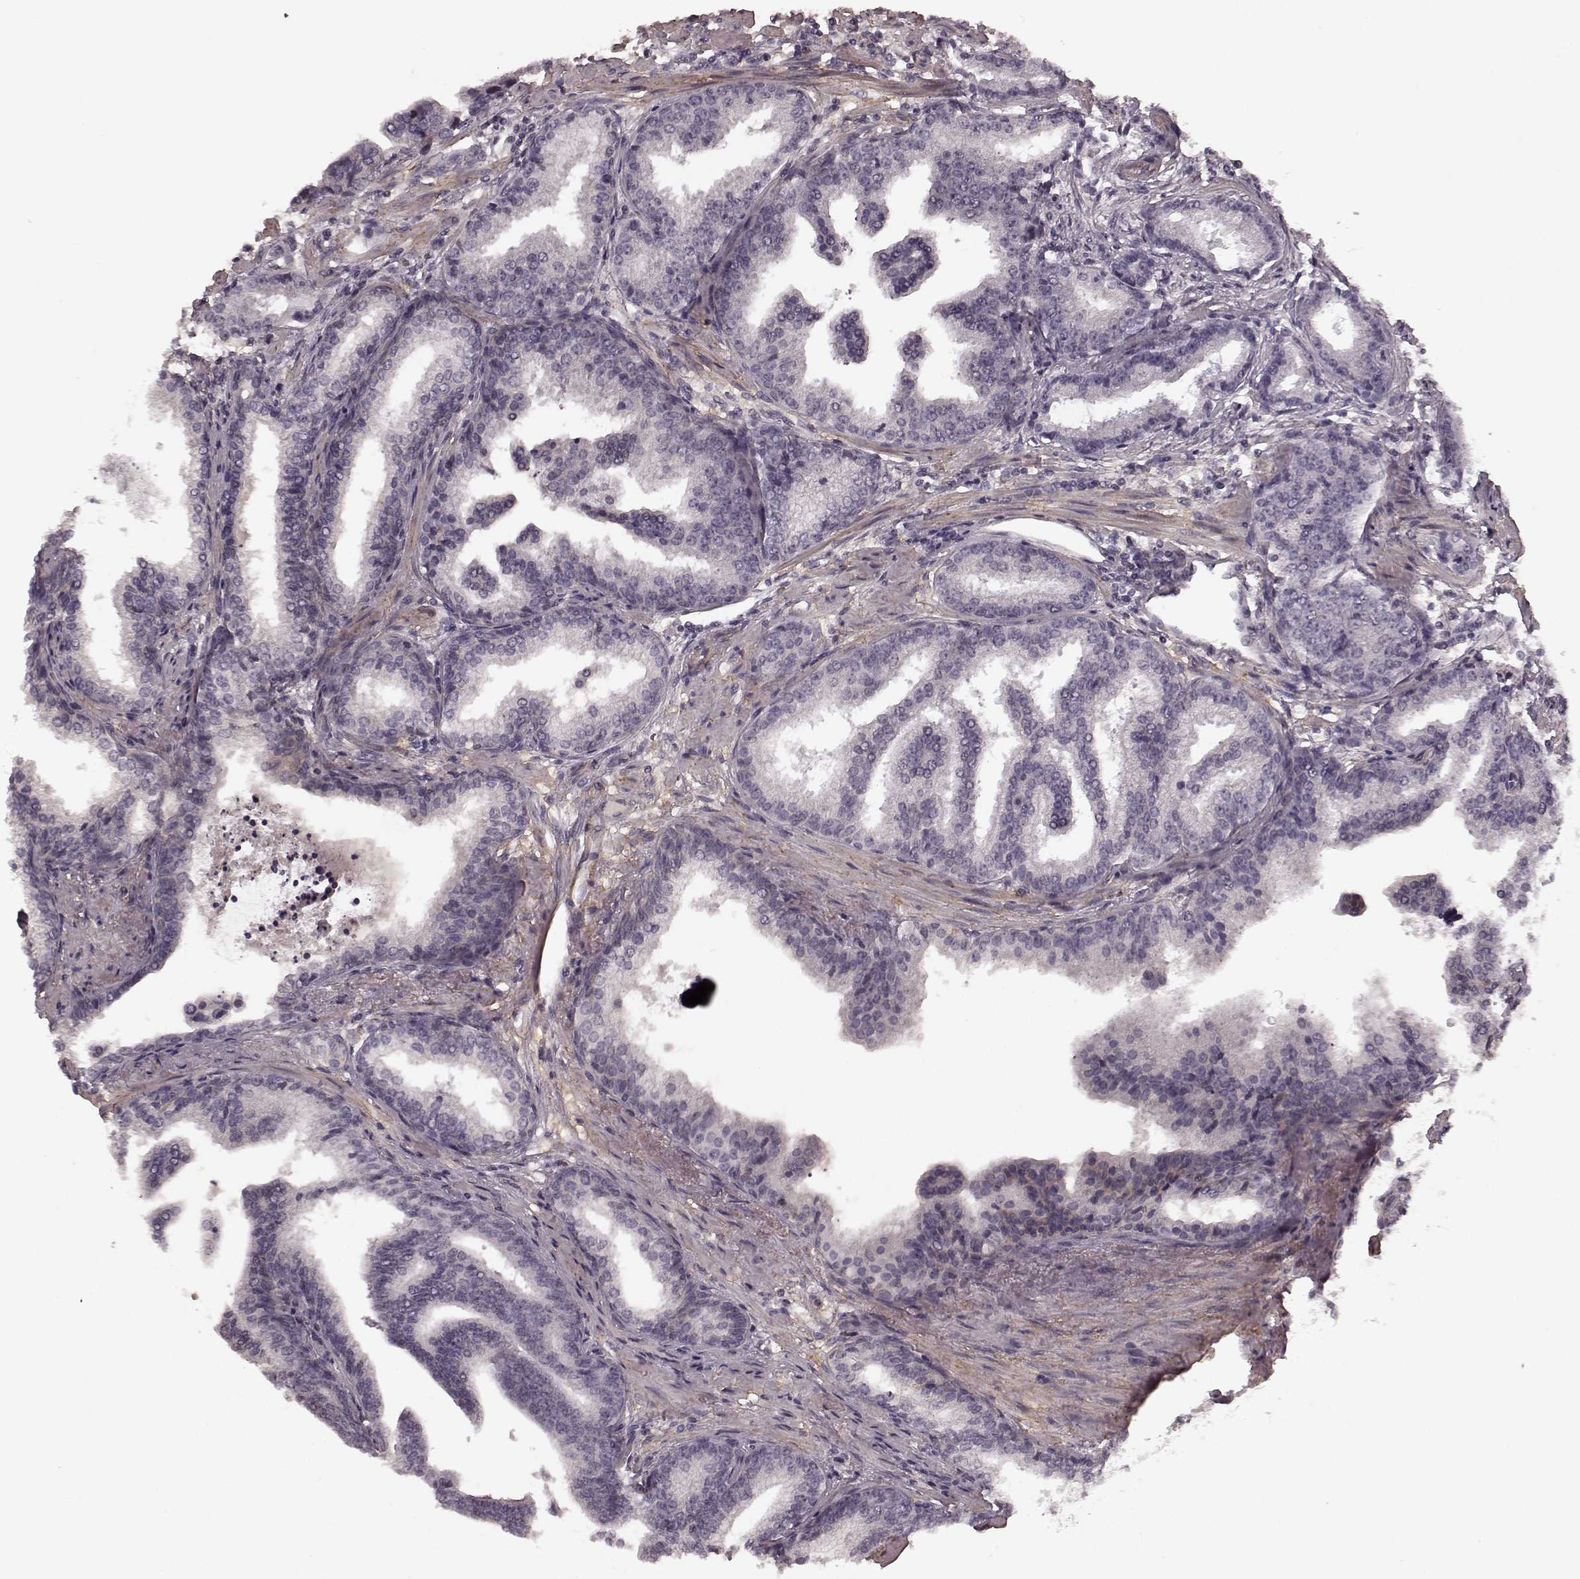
{"staining": {"intensity": "negative", "quantity": "none", "location": "none"}, "tissue": "prostate cancer", "cell_type": "Tumor cells", "image_type": "cancer", "snomed": [{"axis": "morphology", "description": "Adenocarcinoma, NOS"}, {"axis": "topography", "description": "Prostate"}], "caption": "A high-resolution image shows immunohistochemistry (IHC) staining of prostate cancer (adenocarcinoma), which exhibits no significant positivity in tumor cells. (DAB immunohistochemistry (IHC), high magnification).", "gene": "PRKCE", "patient": {"sex": "male", "age": 64}}